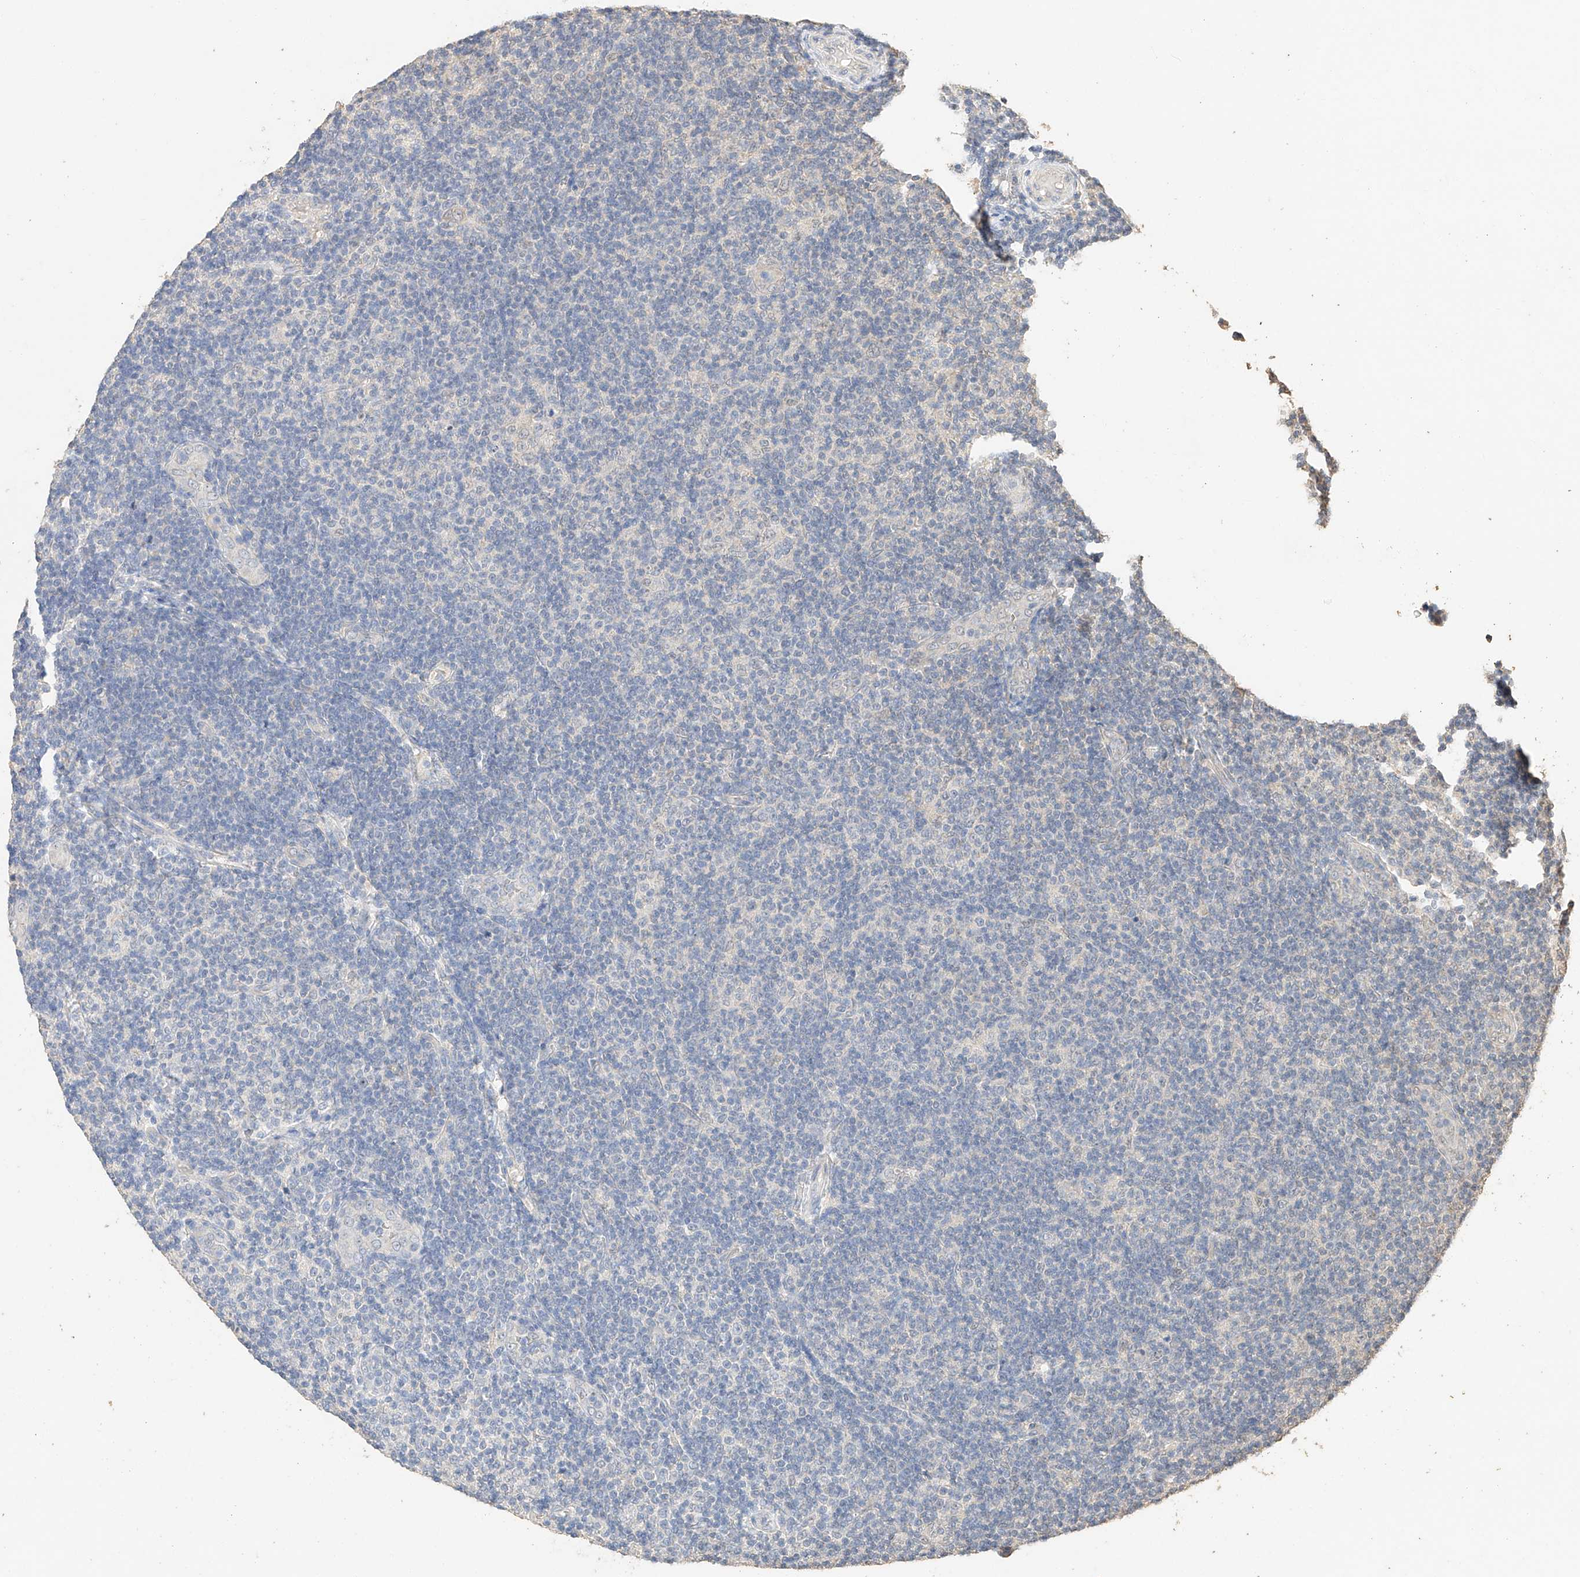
{"staining": {"intensity": "negative", "quantity": "none", "location": "none"}, "tissue": "lymphoma", "cell_type": "Tumor cells", "image_type": "cancer", "snomed": [{"axis": "morphology", "description": "Malignant lymphoma, non-Hodgkin's type, Low grade"}, {"axis": "topography", "description": "Lymph node"}], "caption": "This image is of malignant lymphoma, non-Hodgkin's type (low-grade) stained with immunohistochemistry (IHC) to label a protein in brown with the nuclei are counter-stained blue. There is no expression in tumor cells. (DAB (3,3'-diaminobenzidine) immunohistochemistry (IHC) with hematoxylin counter stain).", "gene": "IL22RA2", "patient": {"sex": "male", "age": 83}}